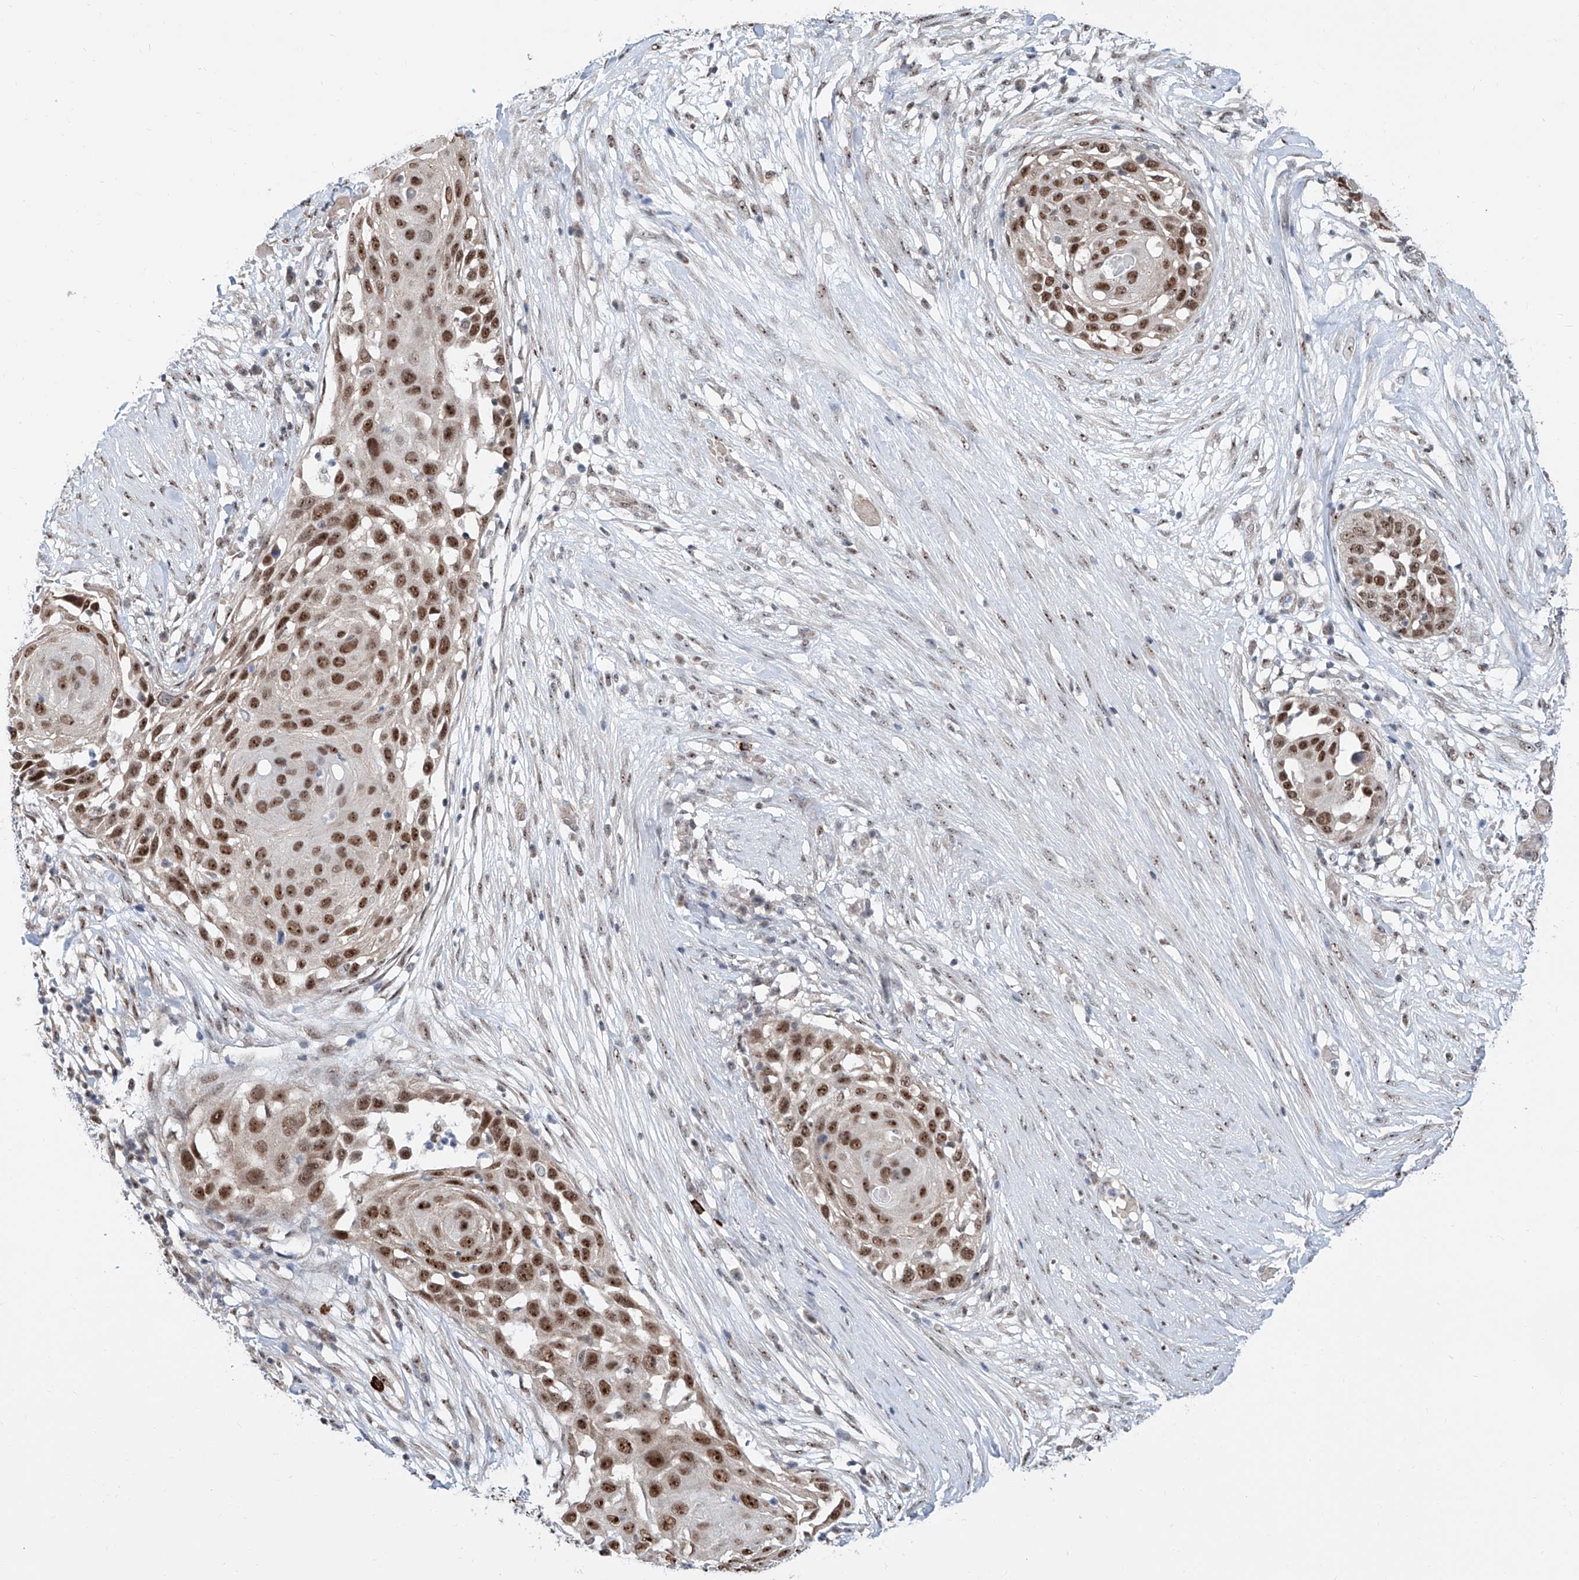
{"staining": {"intensity": "strong", "quantity": ">75%", "location": "nuclear"}, "tissue": "skin cancer", "cell_type": "Tumor cells", "image_type": "cancer", "snomed": [{"axis": "morphology", "description": "Squamous cell carcinoma, NOS"}, {"axis": "topography", "description": "Skin"}], "caption": "Immunohistochemical staining of skin squamous cell carcinoma shows high levels of strong nuclear protein expression in approximately >75% of tumor cells. (DAB = brown stain, brightfield microscopy at high magnification).", "gene": "SDE2", "patient": {"sex": "female", "age": 44}}